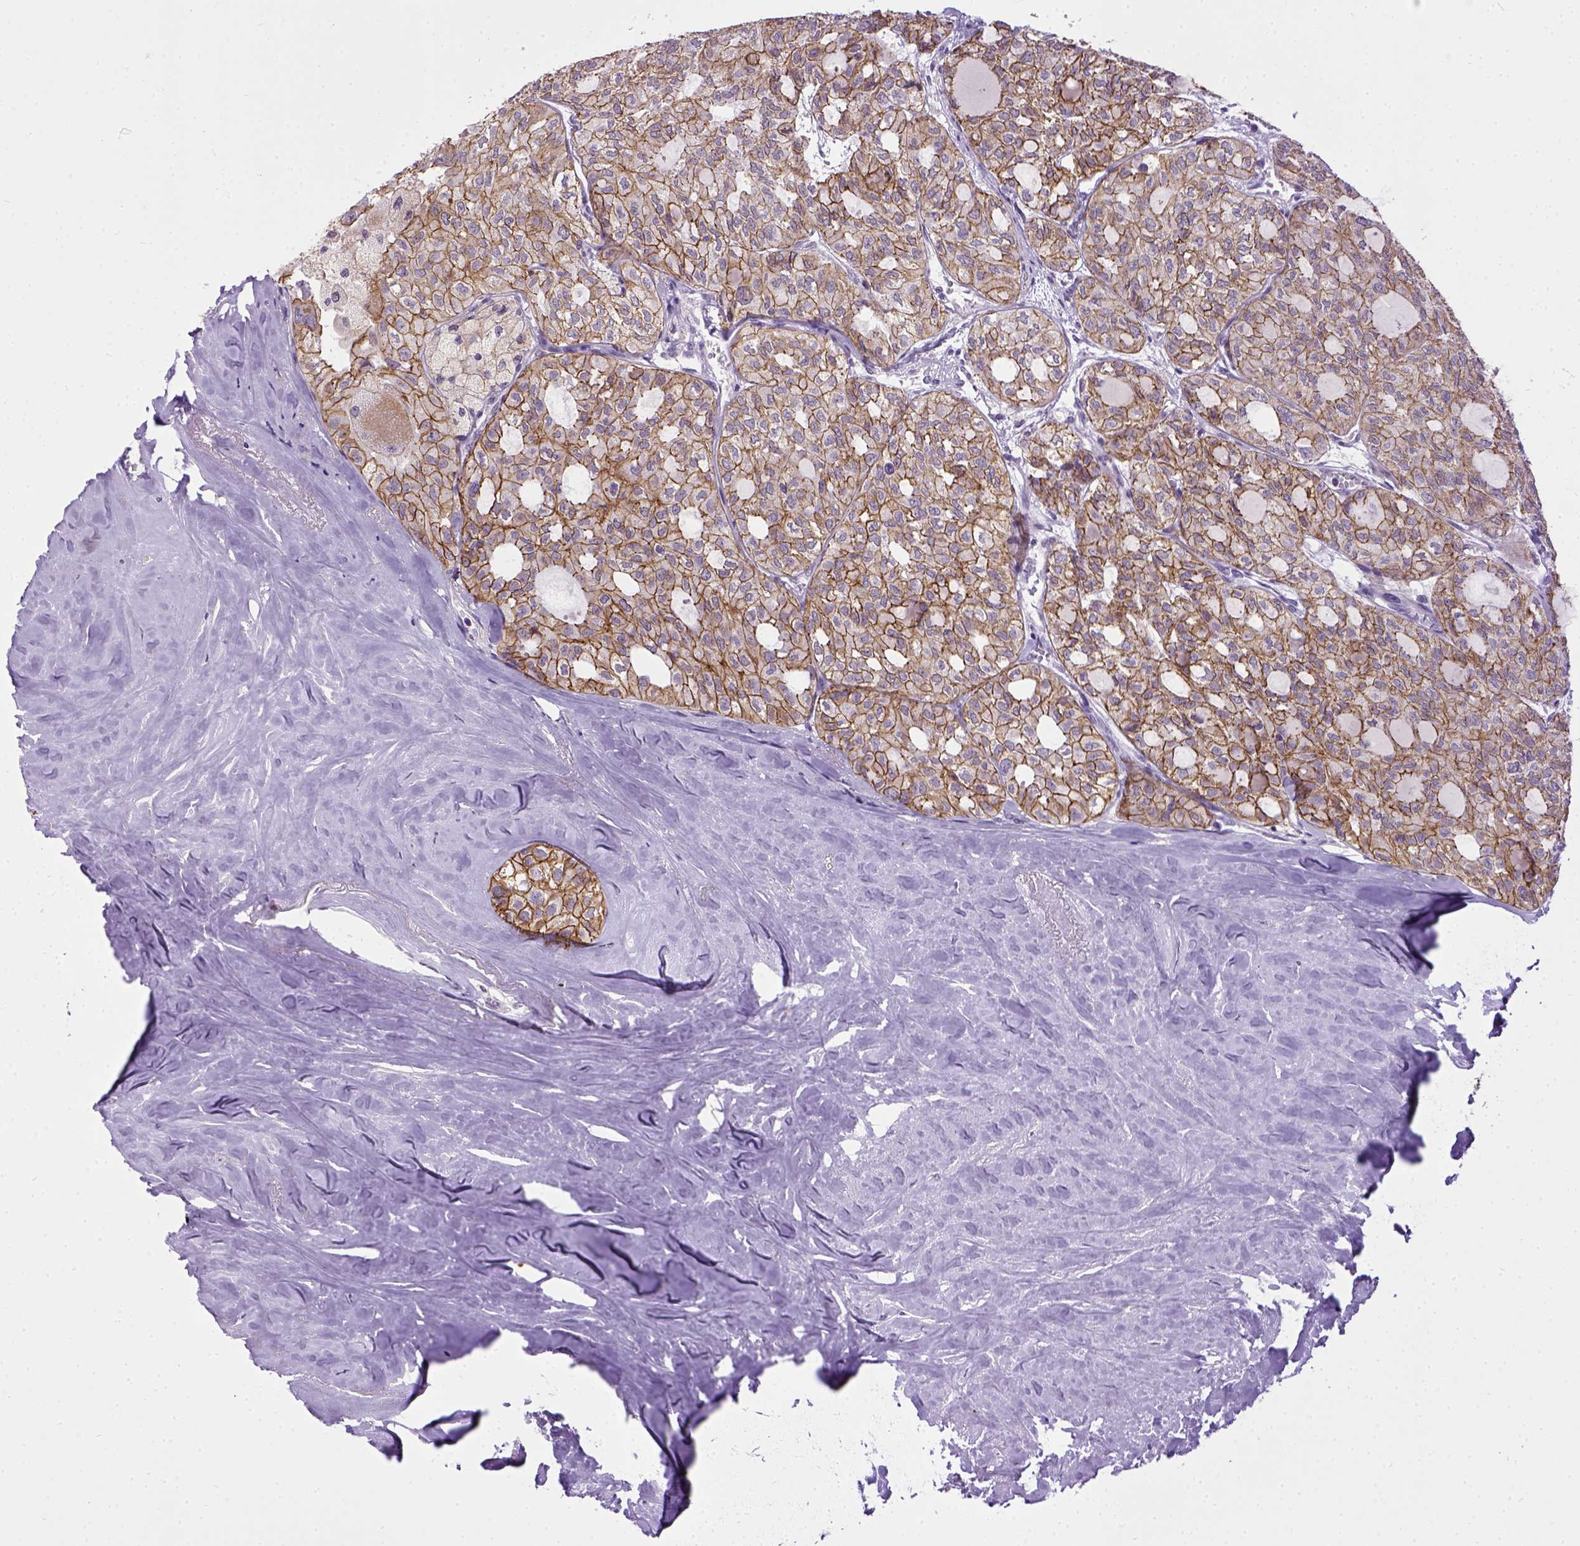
{"staining": {"intensity": "strong", "quantity": ">75%", "location": "cytoplasmic/membranous"}, "tissue": "thyroid cancer", "cell_type": "Tumor cells", "image_type": "cancer", "snomed": [{"axis": "morphology", "description": "Follicular adenoma carcinoma, NOS"}, {"axis": "topography", "description": "Thyroid gland"}], "caption": "Tumor cells demonstrate strong cytoplasmic/membranous positivity in approximately >75% of cells in follicular adenoma carcinoma (thyroid).", "gene": "CDH1", "patient": {"sex": "male", "age": 75}}